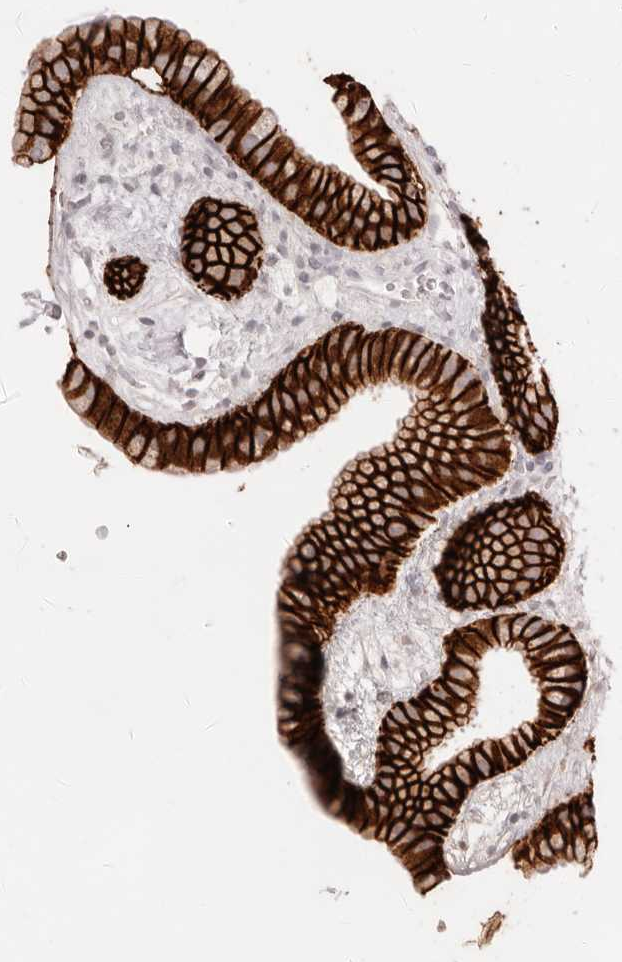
{"staining": {"intensity": "strong", "quantity": ">75%", "location": "cytoplasmic/membranous"}, "tissue": "gallbladder", "cell_type": "Glandular cells", "image_type": "normal", "snomed": [{"axis": "morphology", "description": "Normal tissue, NOS"}, {"axis": "topography", "description": "Gallbladder"}], "caption": "Human gallbladder stained with a brown dye displays strong cytoplasmic/membranous positive positivity in about >75% of glandular cells.", "gene": "EPCAM", "patient": {"sex": "female", "age": 64}}